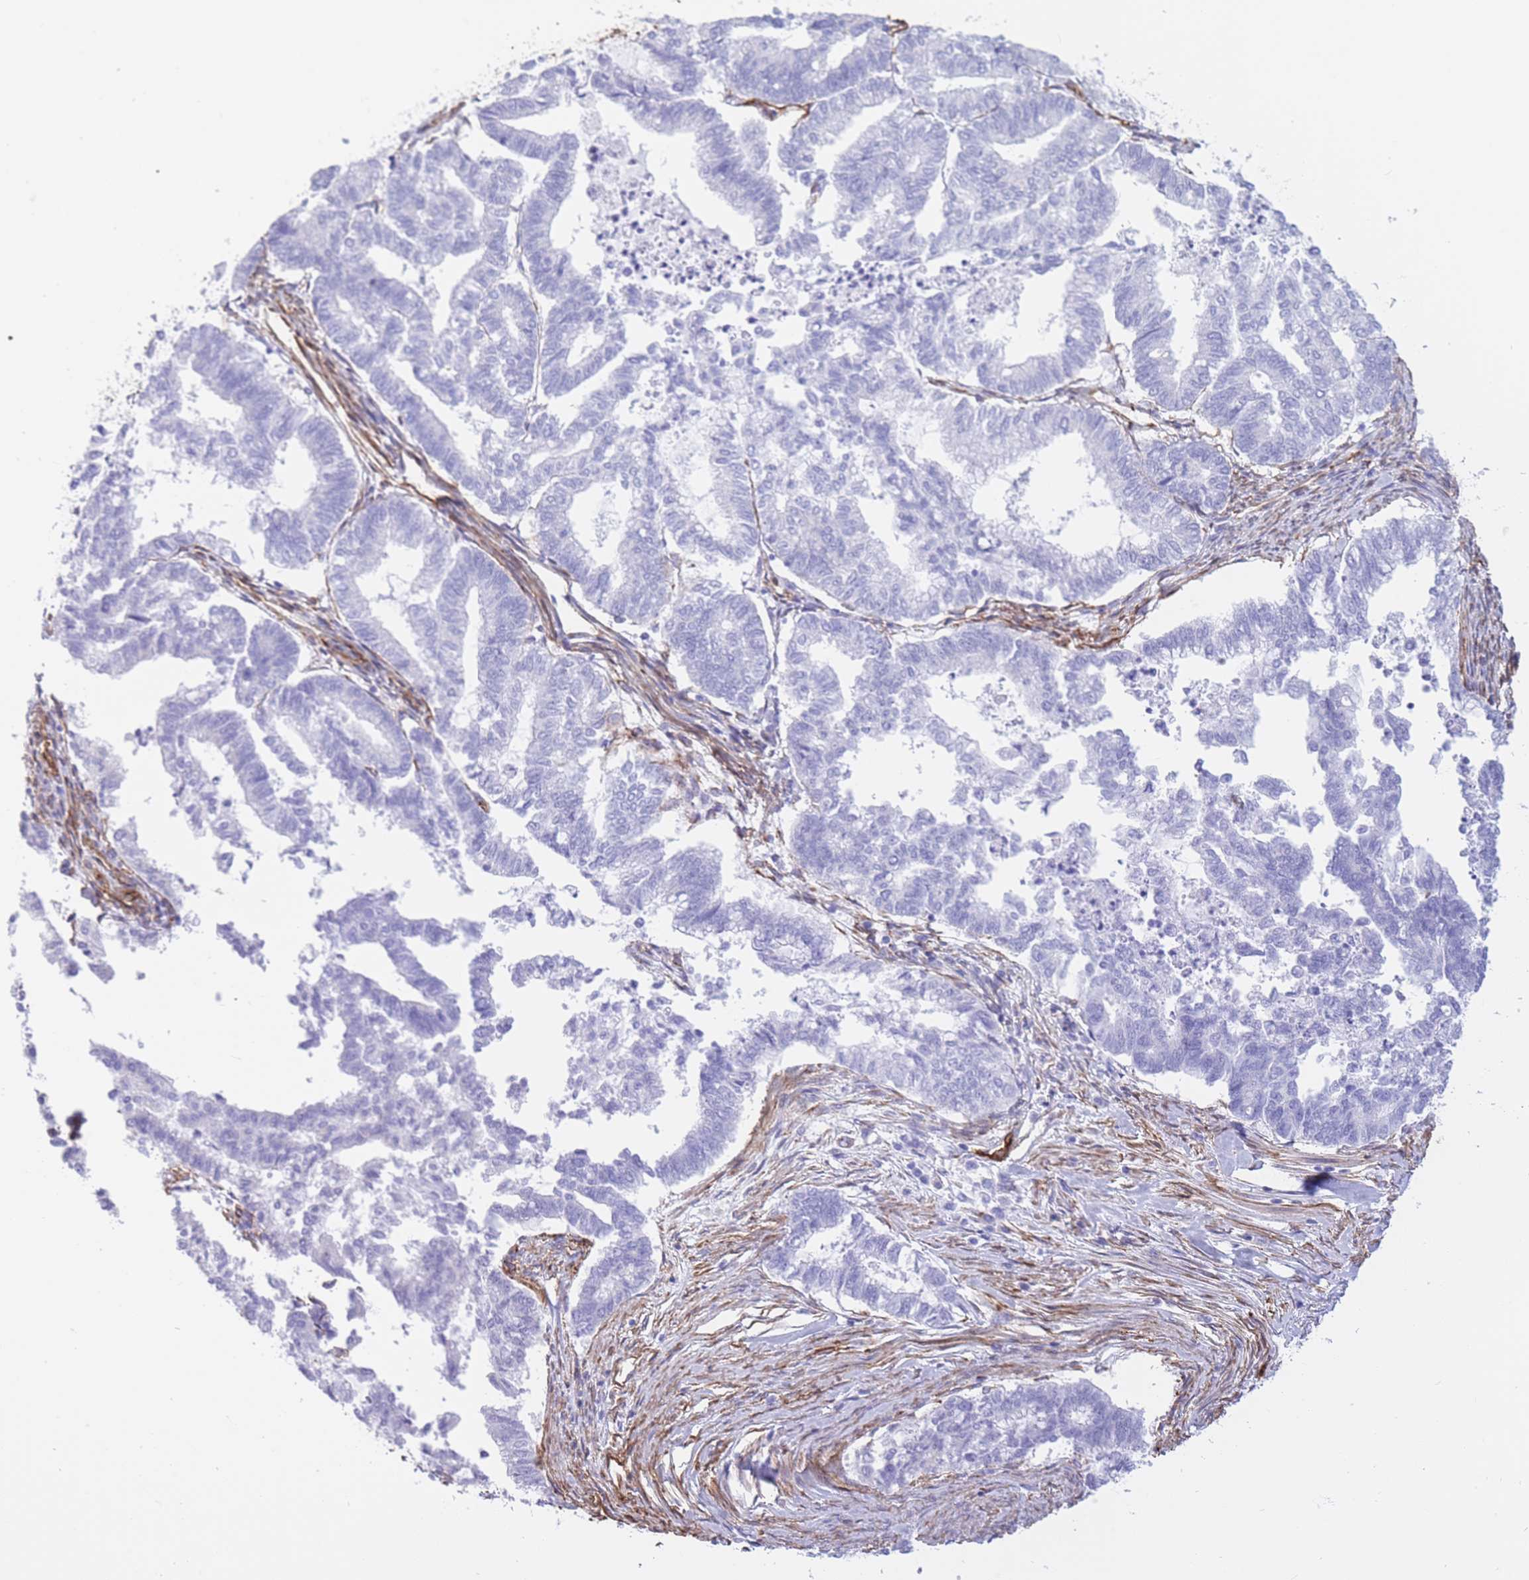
{"staining": {"intensity": "negative", "quantity": "none", "location": "none"}, "tissue": "endometrial cancer", "cell_type": "Tumor cells", "image_type": "cancer", "snomed": [{"axis": "morphology", "description": "Adenocarcinoma, NOS"}, {"axis": "topography", "description": "Endometrium"}], "caption": "Immunohistochemistry of human endometrial adenocarcinoma displays no expression in tumor cells. (Immunohistochemistry, brightfield microscopy, high magnification).", "gene": "CAVIN1", "patient": {"sex": "female", "age": 79}}